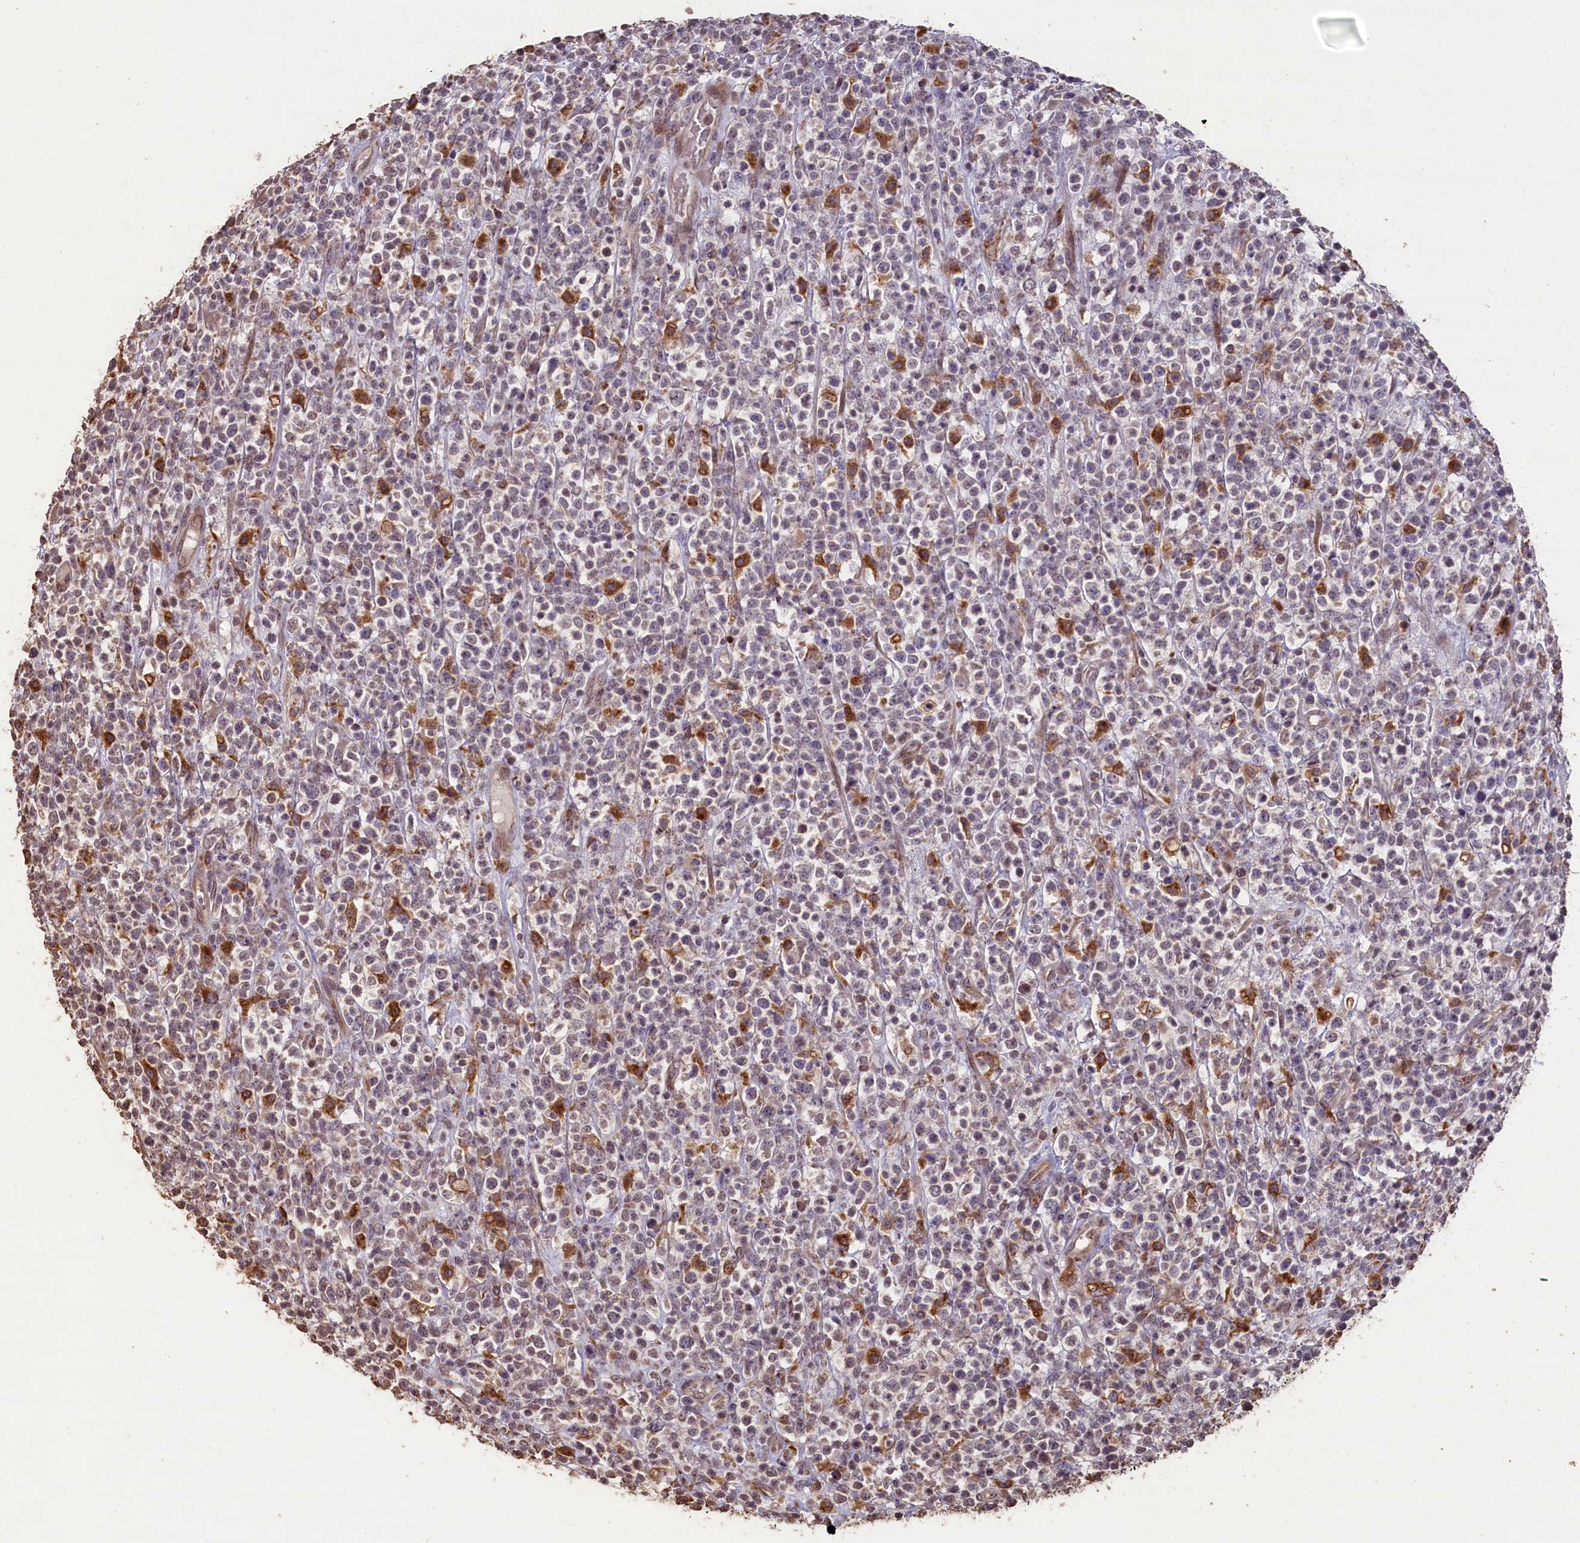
{"staining": {"intensity": "negative", "quantity": "none", "location": "none"}, "tissue": "lymphoma", "cell_type": "Tumor cells", "image_type": "cancer", "snomed": [{"axis": "morphology", "description": "Malignant lymphoma, non-Hodgkin's type, High grade"}, {"axis": "topography", "description": "Colon"}], "caption": "Protein analysis of high-grade malignant lymphoma, non-Hodgkin's type demonstrates no significant staining in tumor cells. Brightfield microscopy of IHC stained with DAB (brown) and hematoxylin (blue), captured at high magnification.", "gene": "SLC38A7", "patient": {"sex": "female", "age": 53}}